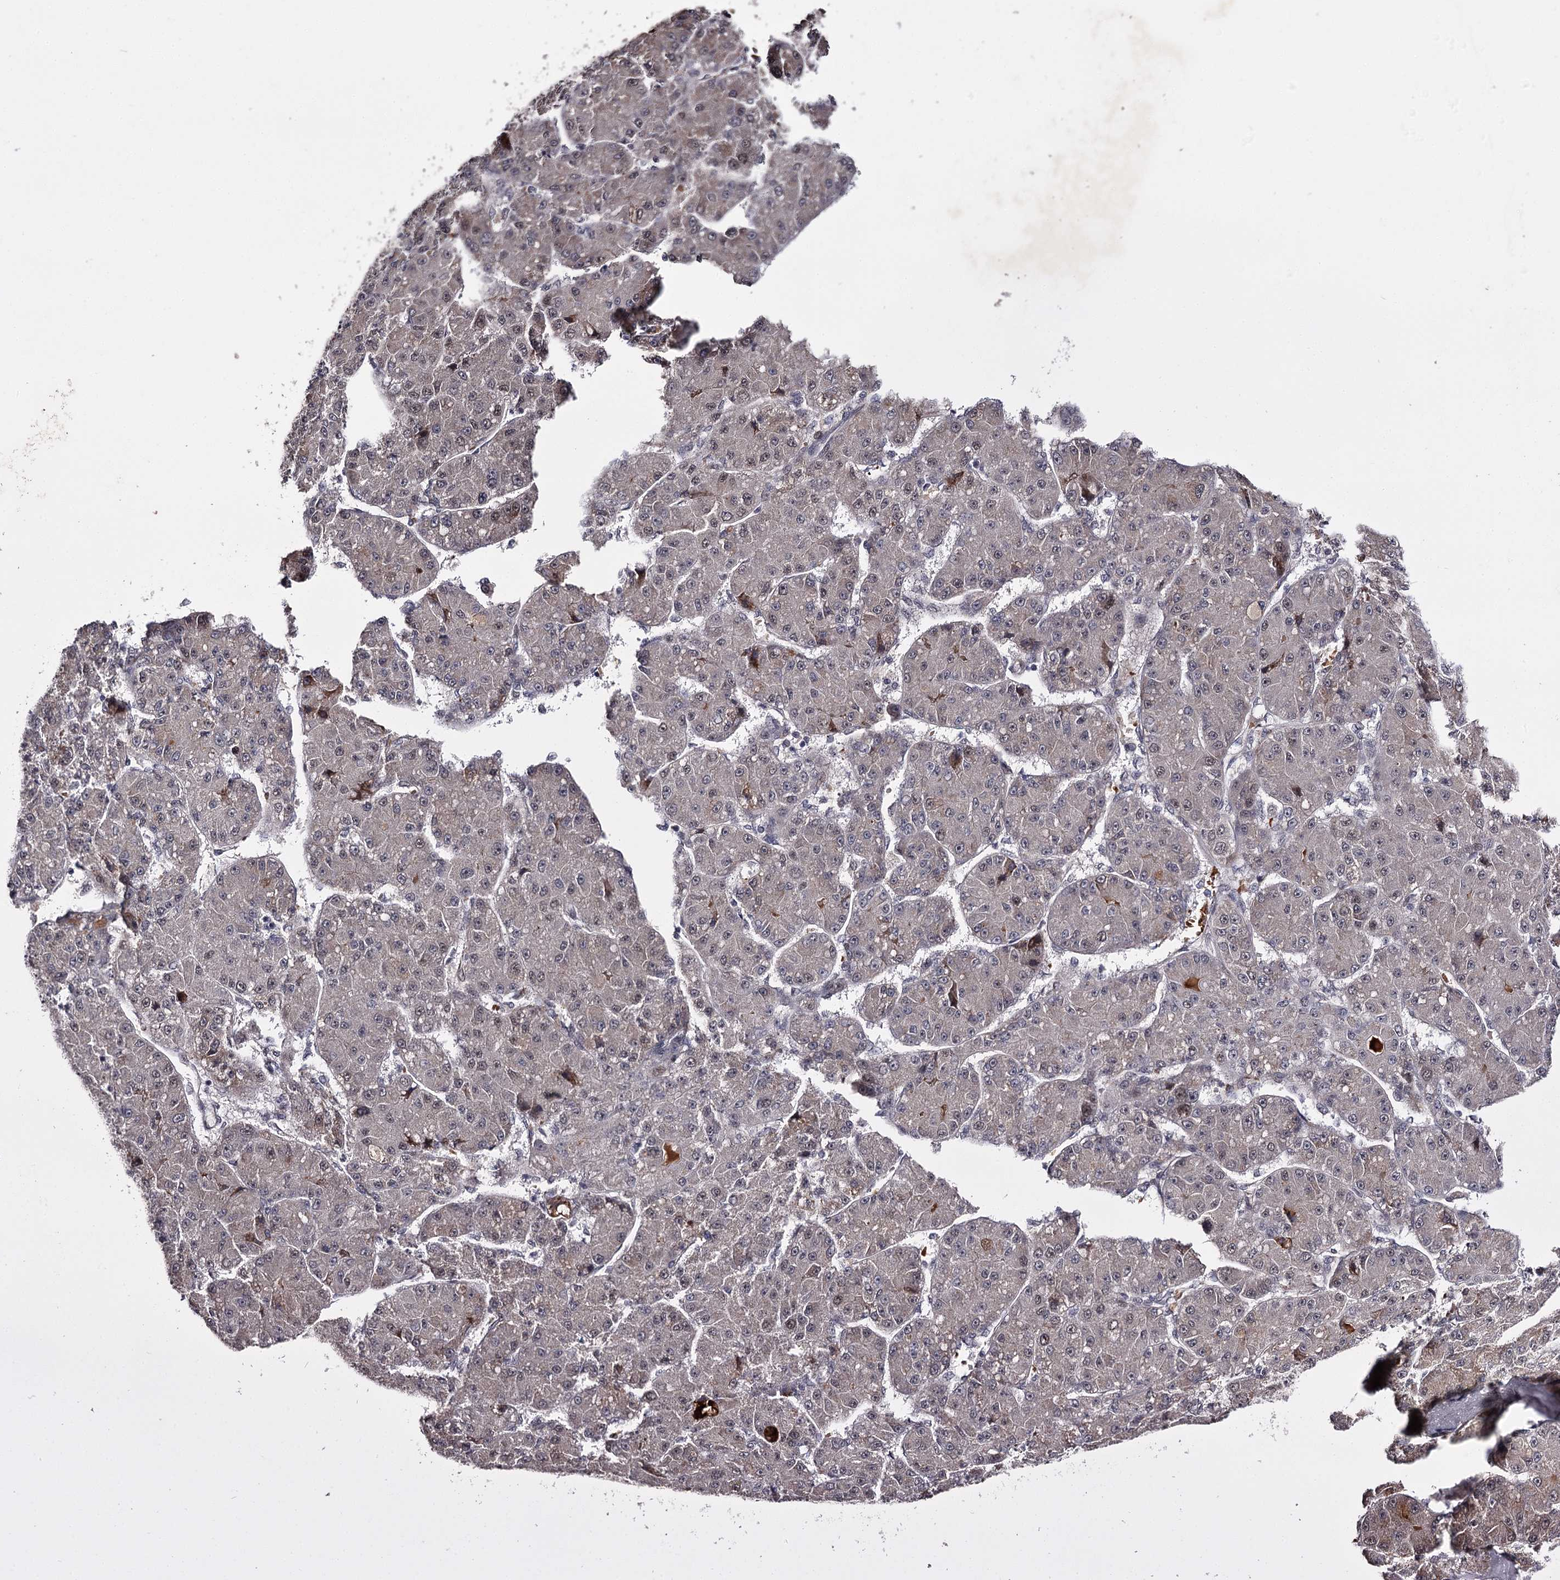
{"staining": {"intensity": "negative", "quantity": "none", "location": "none"}, "tissue": "liver cancer", "cell_type": "Tumor cells", "image_type": "cancer", "snomed": [{"axis": "morphology", "description": "Carcinoma, Hepatocellular, NOS"}, {"axis": "topography", "description": "Liver"}], "caption": "IHC photomicrograph of liver hepatocellular carcinoma stained for a protein (brown), which exhibits no staining in tumor cells.", "gene": "RNF44", "patient": {"sex": "male", "age": 67}}